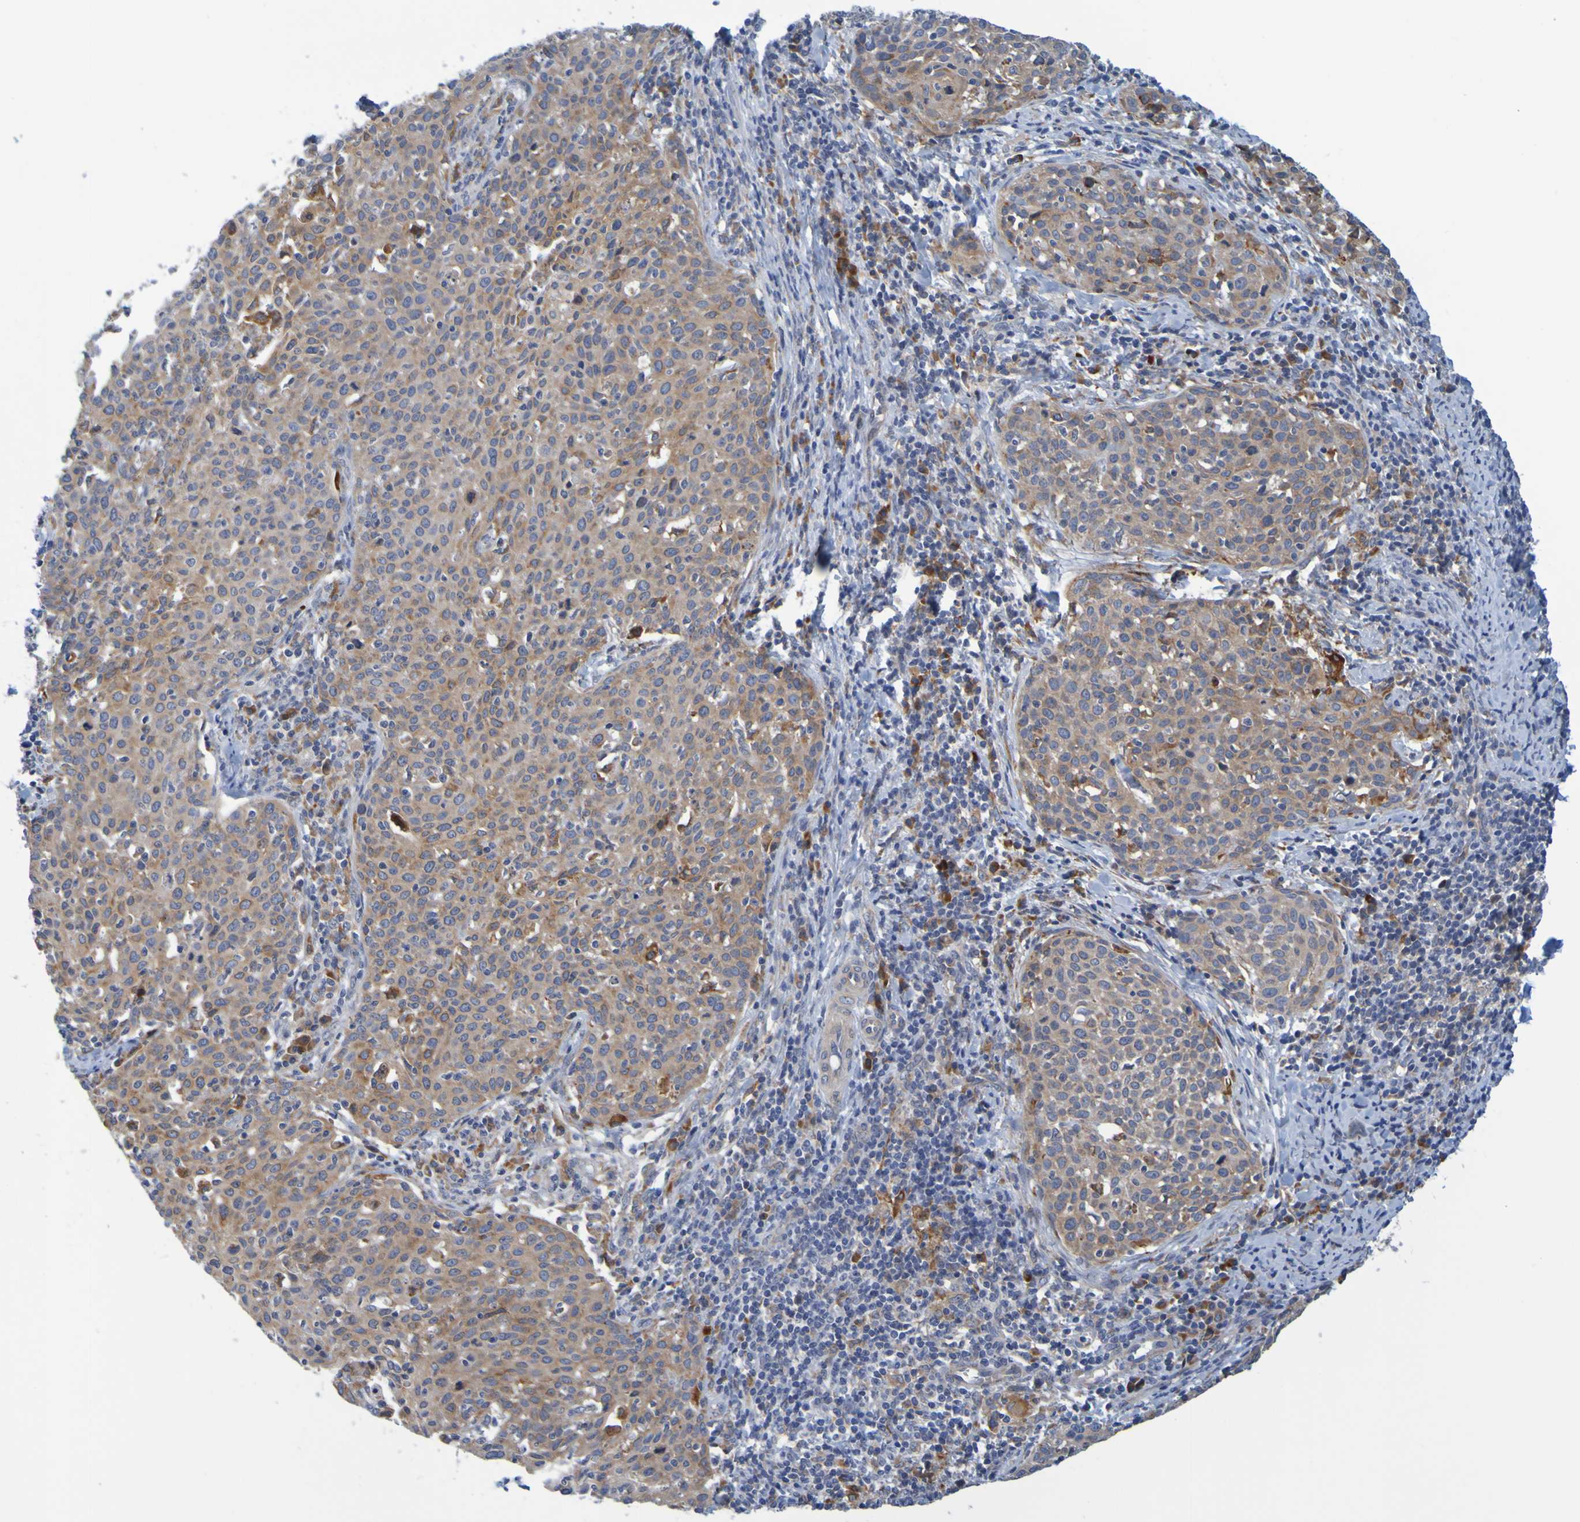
{"staining": {"intensity": "strong", "quantity": "25%-75%", "location": "cytoplasmic/membranous"}, "tissue": "cervical cancer", "cell_type": "Tumor cells", "image_type": "cancer", "snomed": [{"axis": "morphology", "description": "Squamous cell carcinoma, NOS"}, {"axis": "topography", "description": "Cervix"}], "caption": "The immunohistochemical stain labels strong cytoplasmic/membranous staining in tumor cells of squamous cell carcinoma (cervical) tissue. The staining was performed using DAB to visualize the protein expression in brown, while the nuclei were stained in blue with hematoxylin (Magnification: 20x).", "gene": "SIL1", "patient": {"sex": "female", "age": 38}}